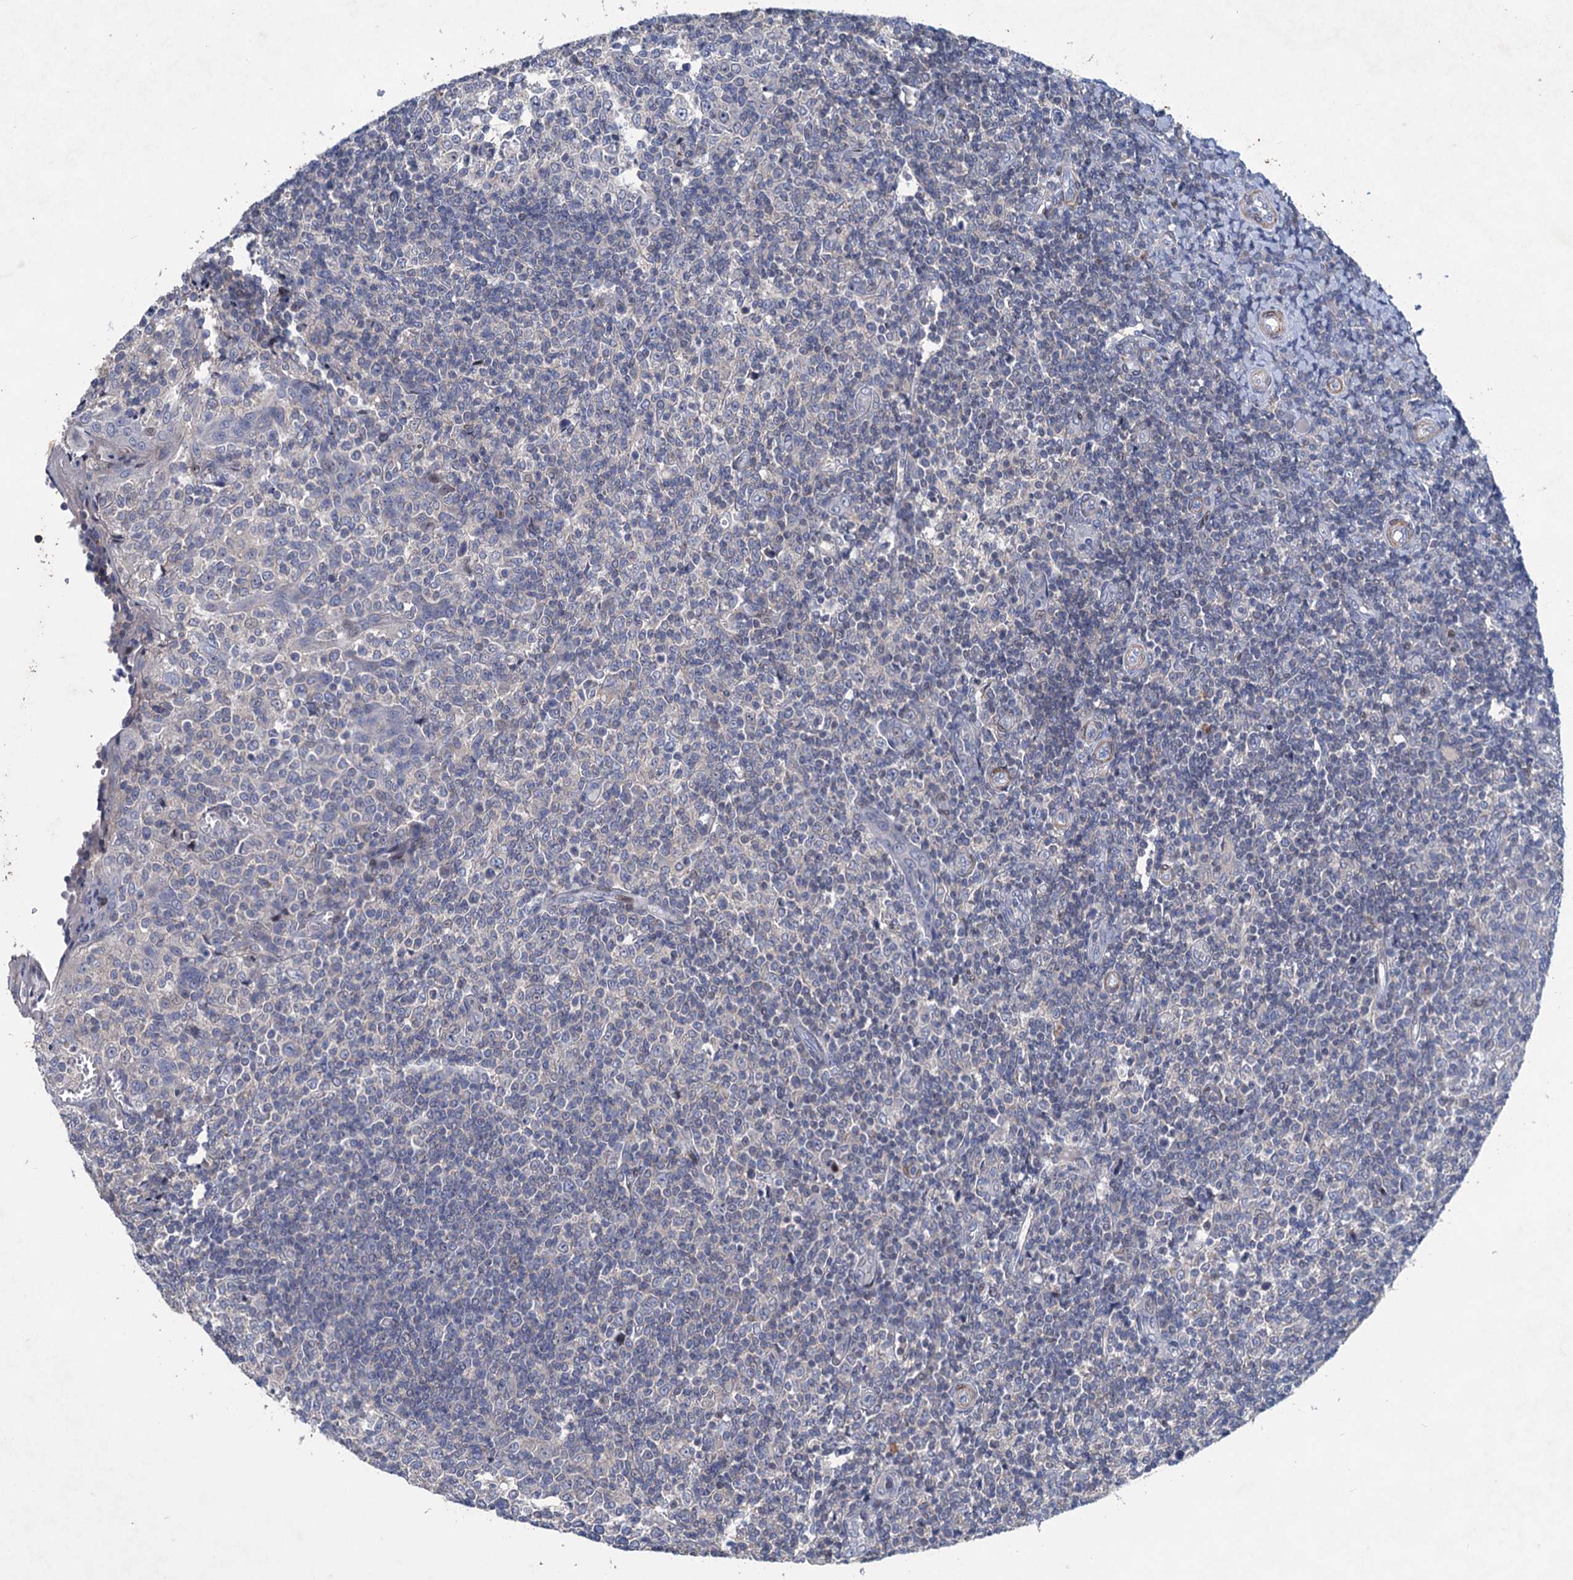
{"staining": {"intensity": "negative", "quantity": "none", "location": "none"}, "tissue": "tonsil", "cell_type": "Germinal center cells", "image_type": "normal", "snomed": [{"axis": "morphology", "description": "Normal tissue, NOS"}, {"axis": "topography", "description": "Tonsil"}], "caption": "Histopathology image shows no significant protein expression in germinal center cells of unremarkable tonsil.", "gene": "ESYT3", "patient": {"sex": "female", "age": 19}}